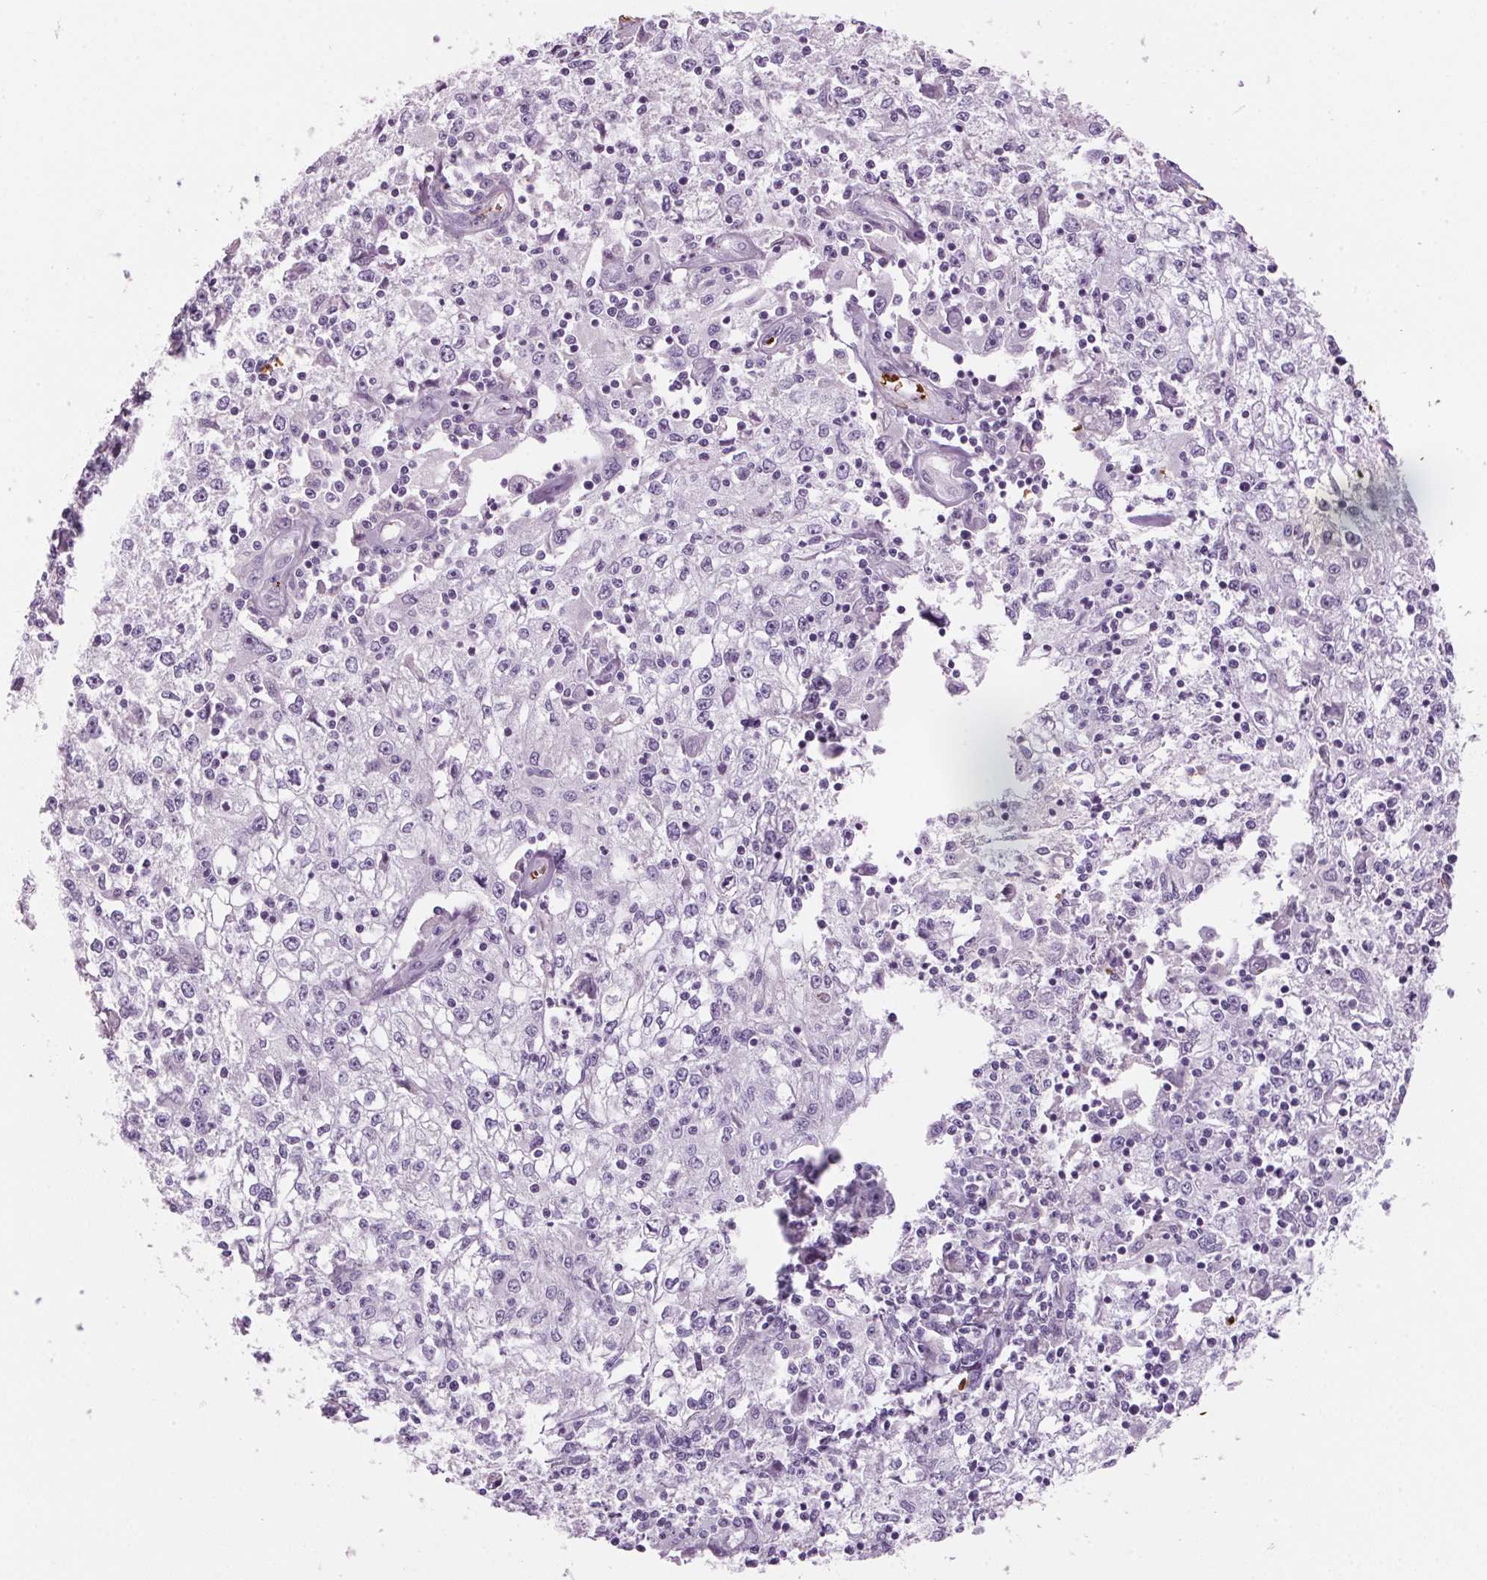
{"staining": {"intensity": "negative", "quantity": "none", "location": "none"}, "tissue": "cervical cancer", "cell_type": "Tumor cells", "image_type": "cancer", "snomed": [{"axis": "morphology", "description": "Squamous cell carcinoma, NOS"}, {"axis": "topography", "description": "Cervix"}], "caption": "High power microscopy histopathology image of an IHC histopathology image of cervical cancer, revealing no significant expression in tumor cells. (DAB (3,3'-diaminobenzidine) IHC, high magnification).", "gene": "HBQ1", "patient": {"sex": "female", "age": 85}}